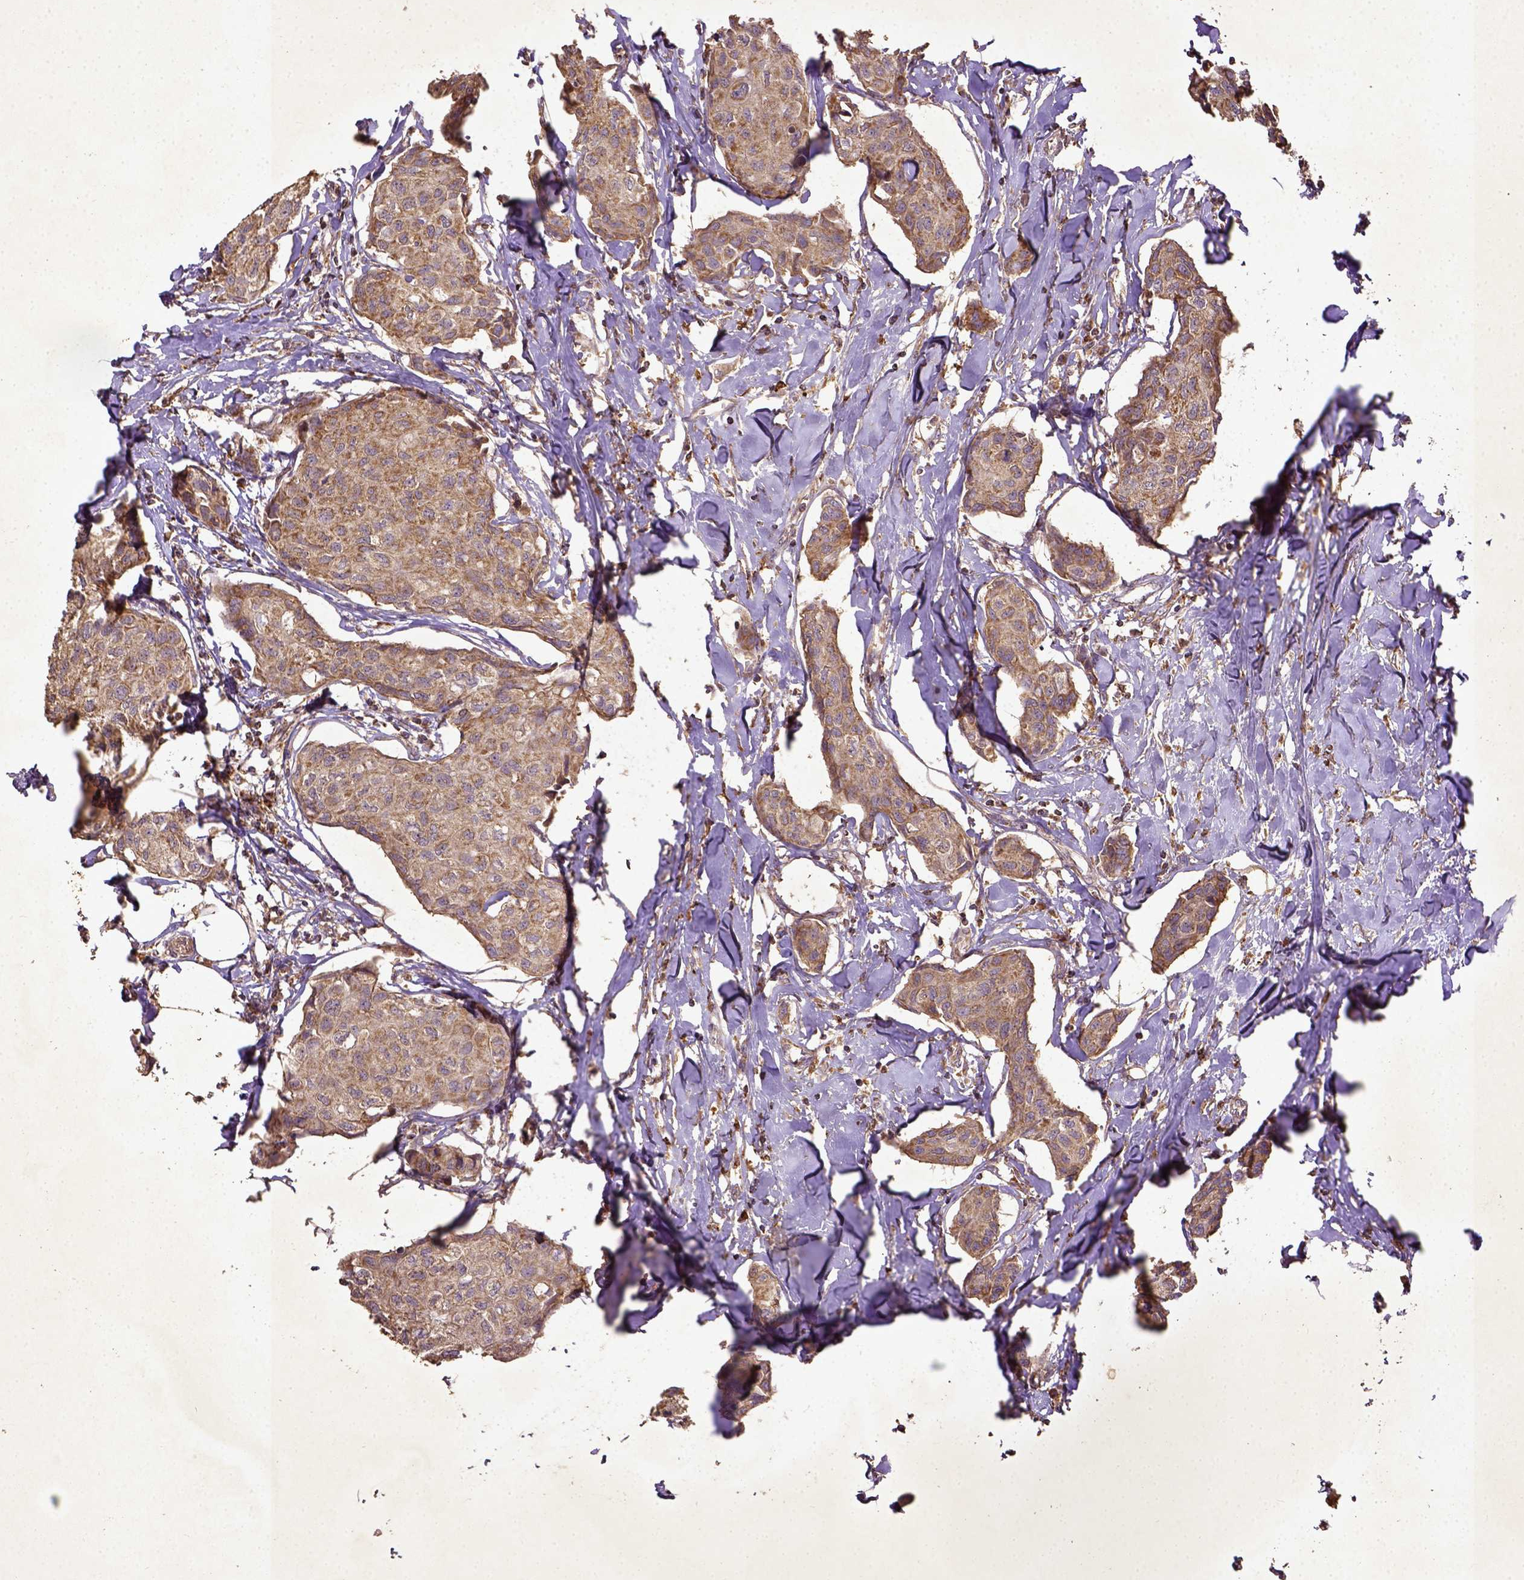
{"staining": {"intensity": "moderate", "quantity": ">75%", "location": "cytoplasmic/membranous"}, "tissue": "breast cancer", "cell_type": "Tumor cells", "image_type": "cancer", "snomed": [{"axis": "morphology", "description": "Duct carcinoma"}, {"axis": "topography", "description": "Breast"}], "caption": "Human breast infiltrating ductal carcinoma stained with a protein marker displays moderate staining in tumor cells.", "gene": "MT-CO1", "patient": {"sex": "female", "age": 80}}